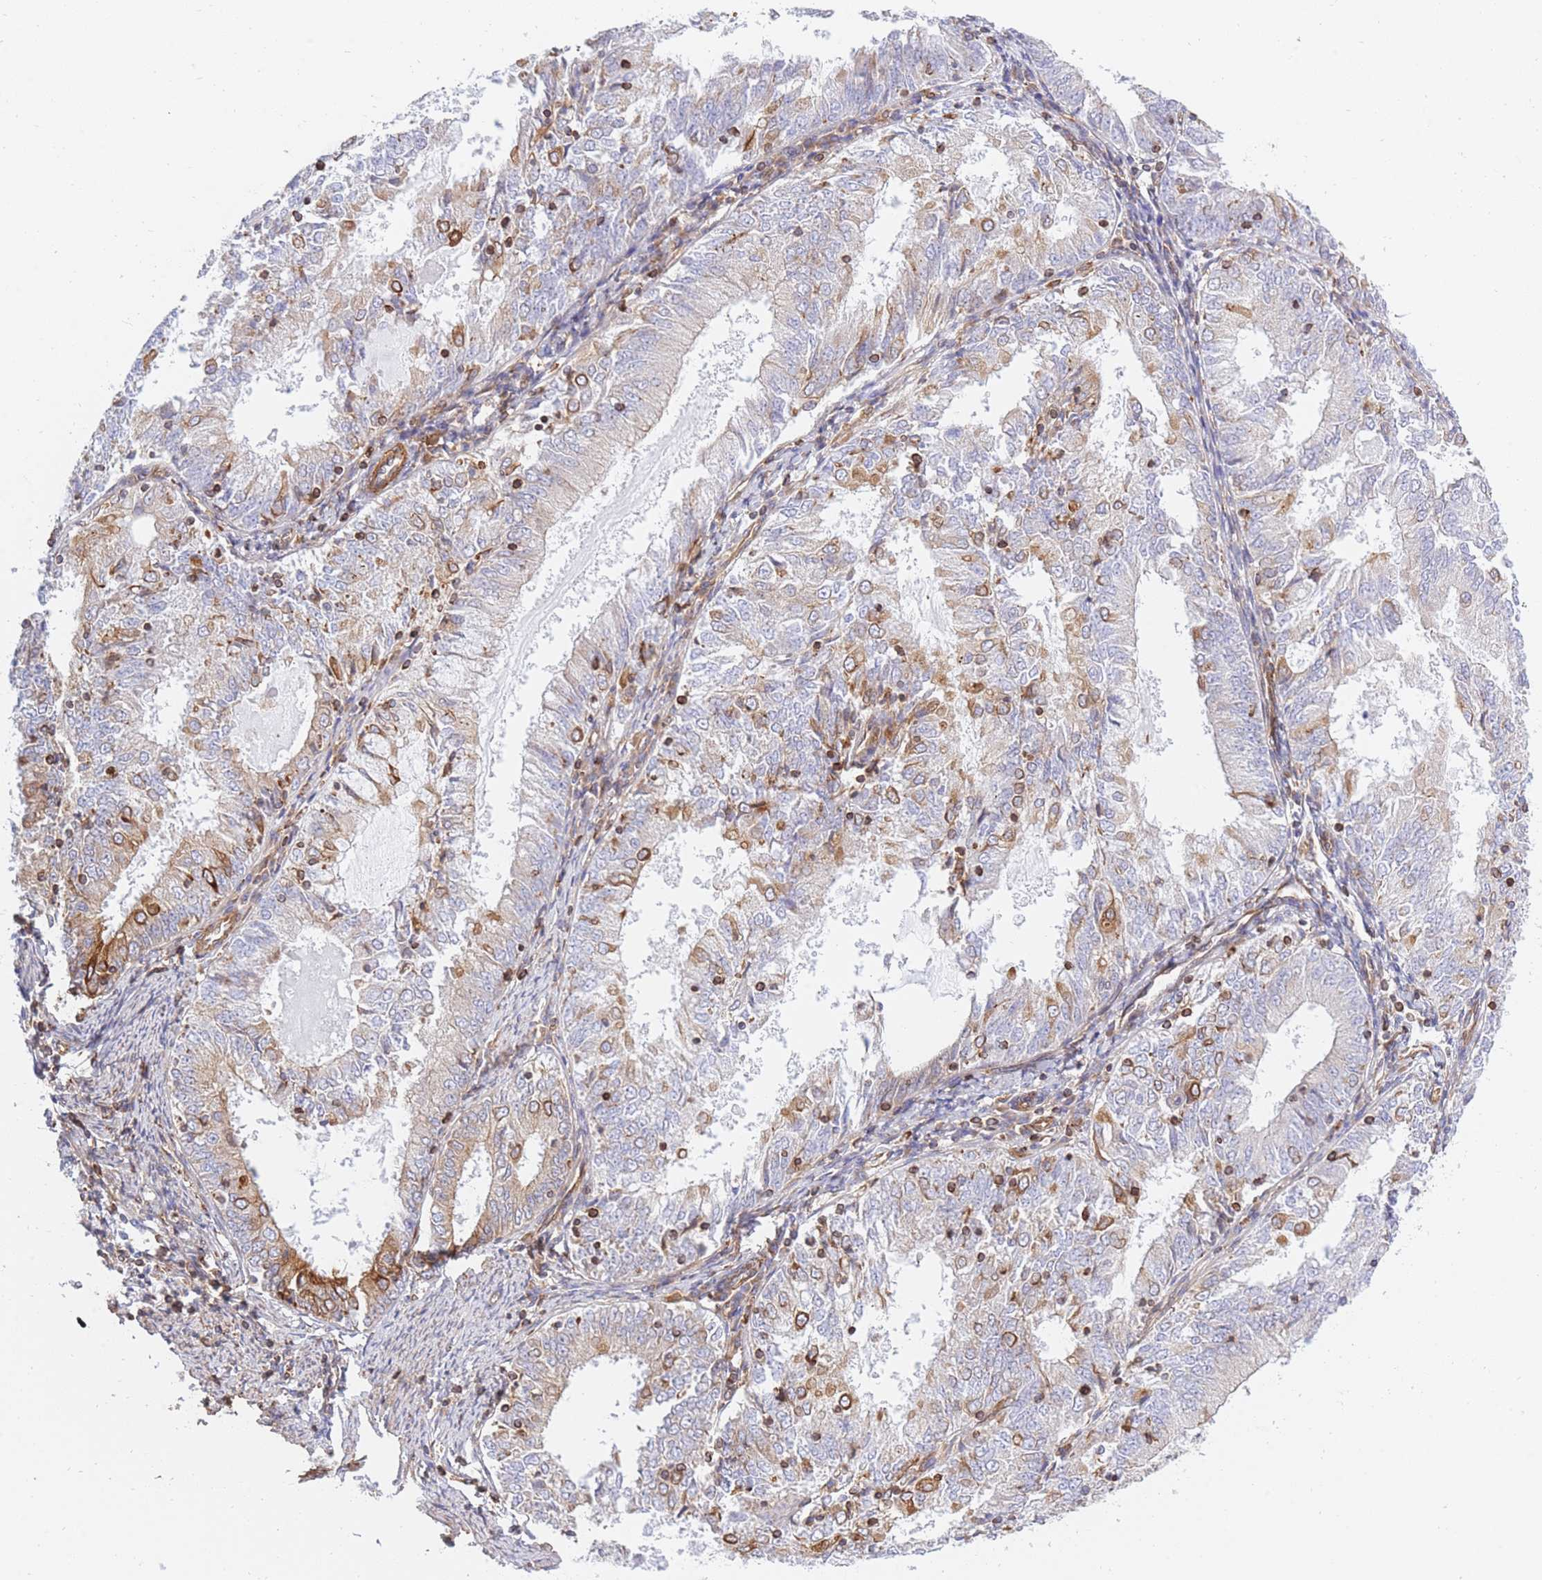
{"staining": {"intensity": "moderate", "quantity": "<25%", "location": "cytoplasmic/membranous"}, "tissue": "endometrial cancer", "cell_type": "Tumor cells", "image_type": "cancer", "snomed": [{"axis": "morphology", "description": "Adenocarcinoma, NOS"}, {"axis": "topography", "description": "Endometrium"}], "caption": "An image of adenocarcinoma (endometrial) stained for a protein demonstrates moderate cytoplasmic/membranous brown staining in tumor cells.", "gene": "REM1", "patient": {"sex": "female", "age": 57}}